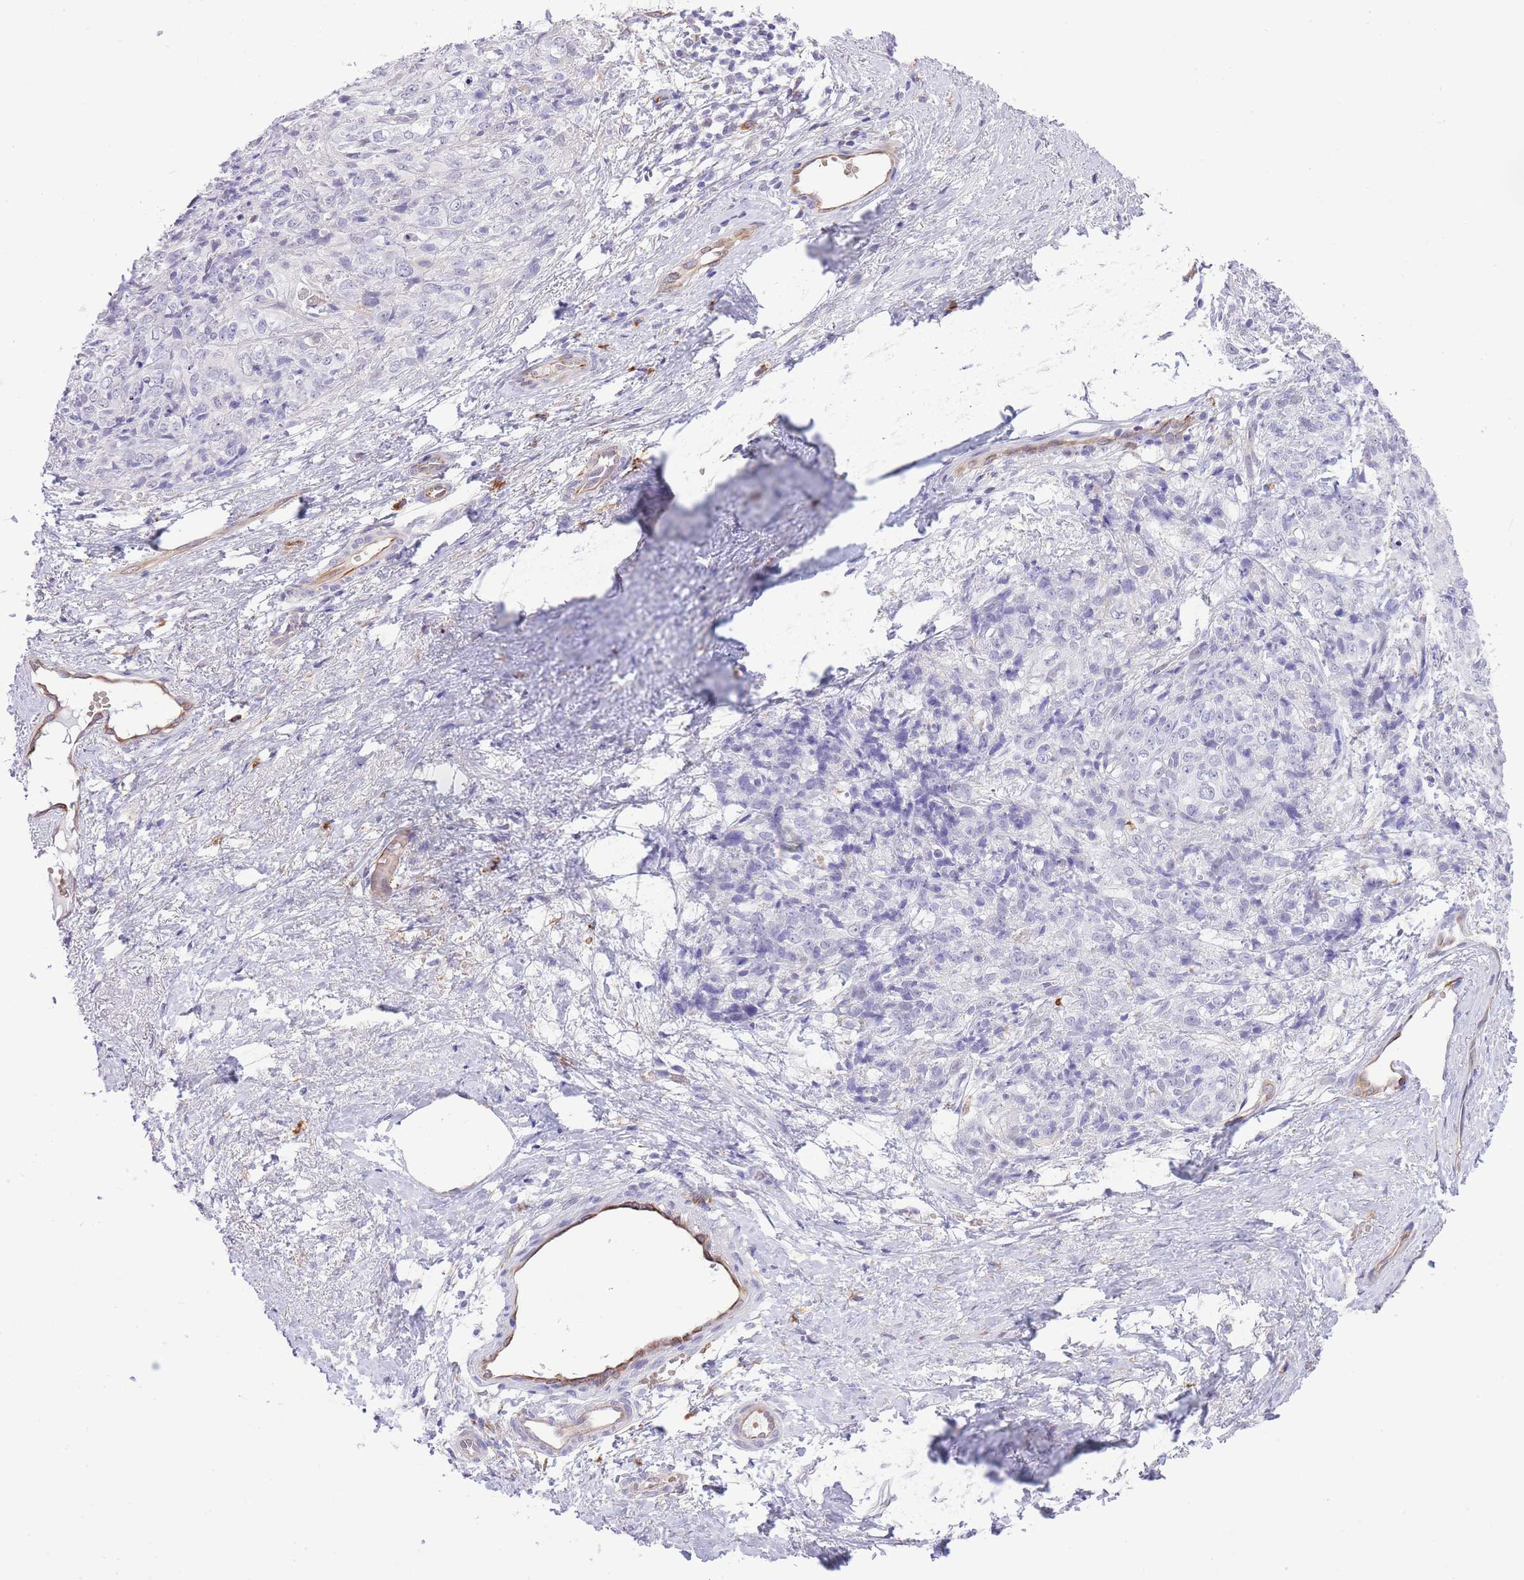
{"staining": {"intensity": "negative", "quantity": "none", "location": "none"}, "tissue": "skin cancer", "cell_type": "Tumor cells", "image_type": "cancer", "snomed": [{"axis": "morphology", "description": "Squamous cell carcinoma, NOS"}, {"axis": "topography", "description": "Skin"}, {"axis": "topography", "description": "Vulva"}], "caption": "Micrograph shows no significant protein staining in tumor cells of squamous cell carcinoma (skin).", "gene": "MEIOSIN", "patient": {"sex": "female", "age": 85}}